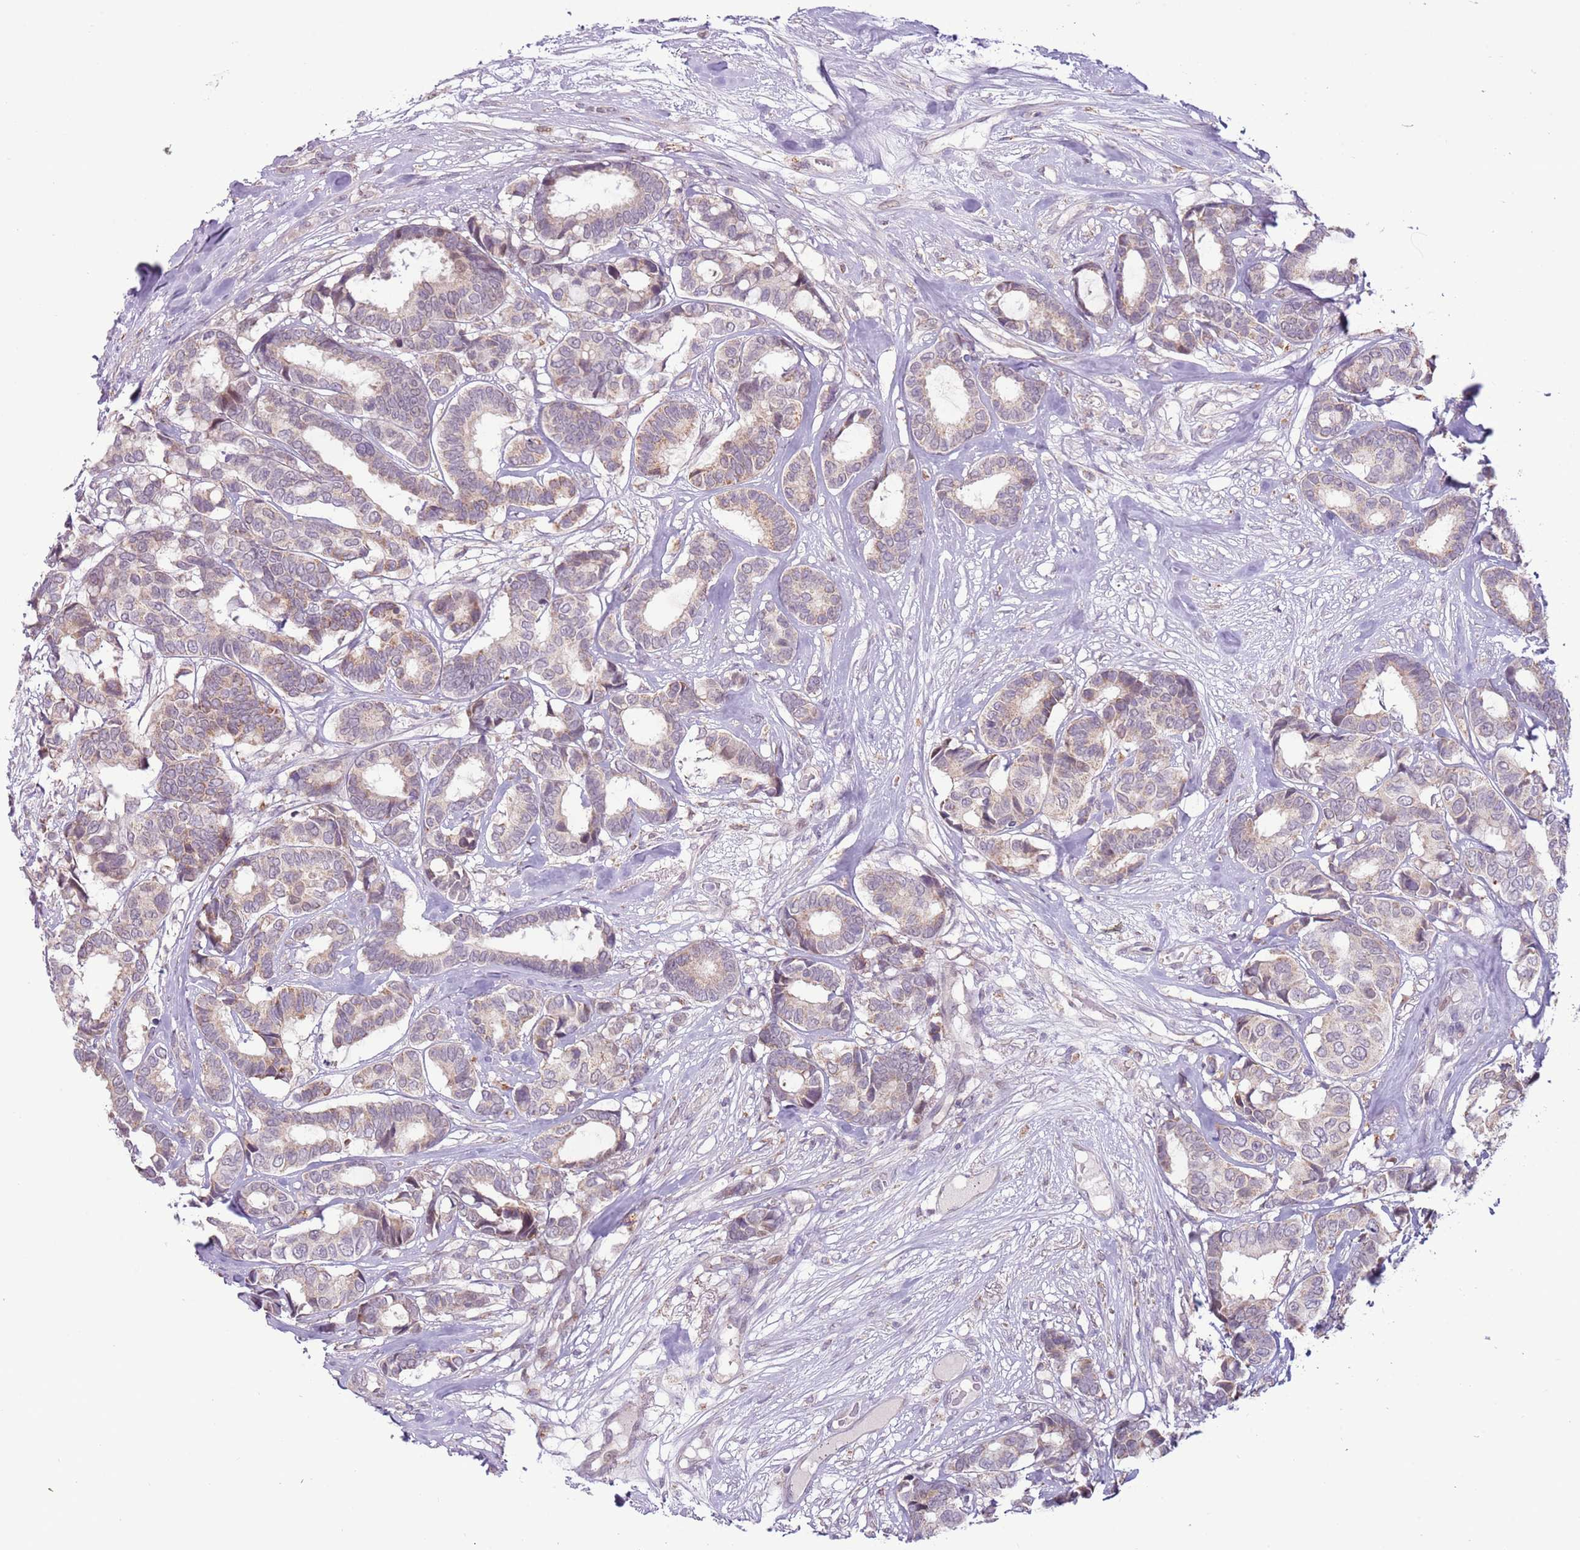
{"staining": {"intensity": "weak", "quantity": "25%-75%", "location": "cytoplasmic/membranous"}, "tissue": "breast cancer", "cell_type": "Tumor cells", "image_type": "cancer", "snomed": [{"axis": "morphology", "description": "Duct carcinoma"}, {"axis": "topography", "description": "Breast"}], "caption": "Brown immunohistochemical staining in human breast intraductal carcinoma demonstrates weak cytoplasmic/membranous positivity in approximately 25%-75% of tumor cells.", "gene": "MLLT11", "patient": {"sex": "female", "age": 87}}